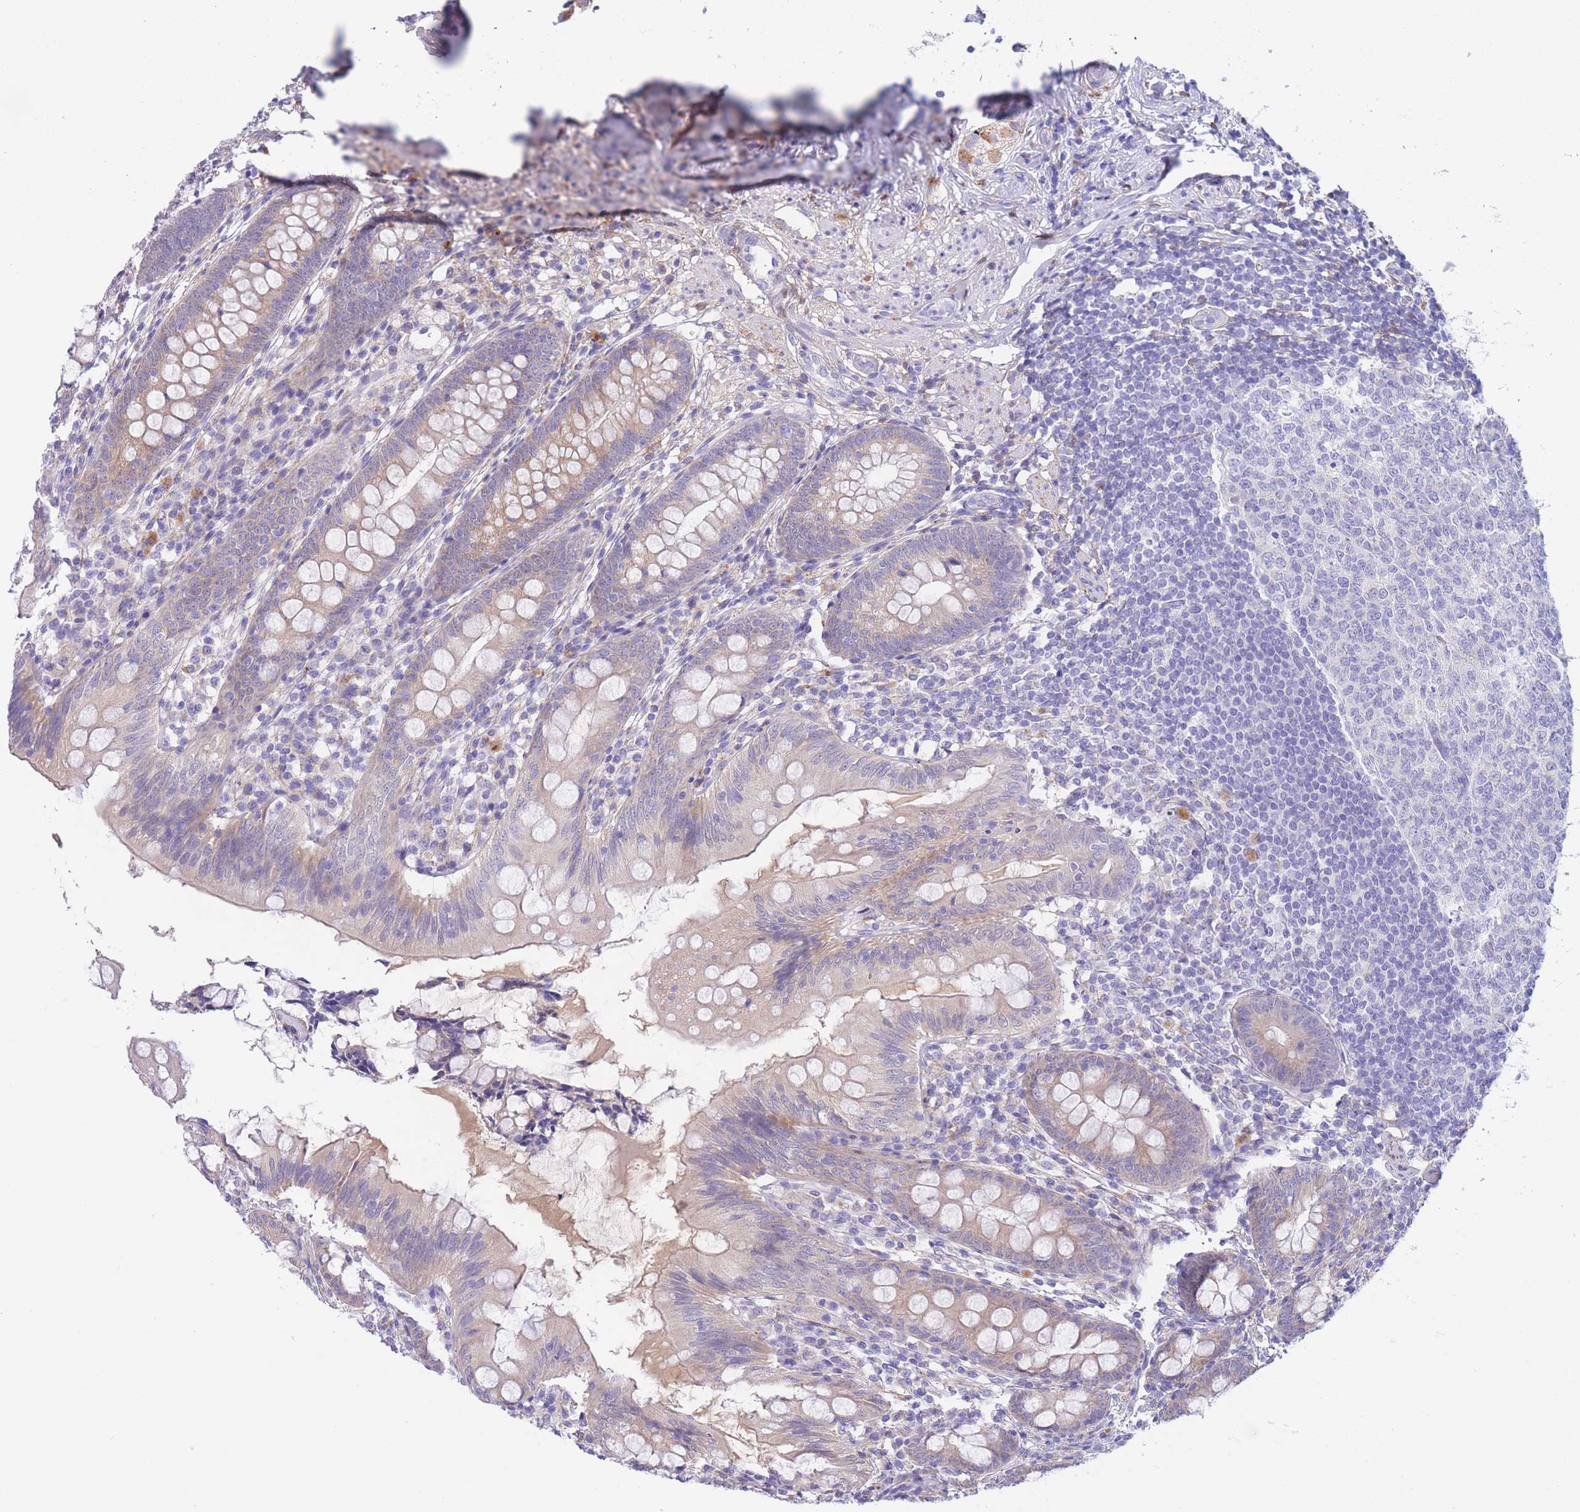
{"staining": {"intensity": "weak", "quantity": "25%-75%", "location": "cytoplasmic/membranous"}, "tissue": "appendix", "cell_type": "Glandular cells", "image_type": "normal", "snomed": [{"axis": "morphology", "description": "Normal tissue, NOS"}, {"axis": "topography", "description": "Appendix"}], "caption": "Glandular cells reveal low levels of weak cytoplasmic/membranous positivity in about 25%-75% of cells in unremarkable appendix.", "gene": "PCDHB3", "patient": {"sex": "female", "age": 51}}